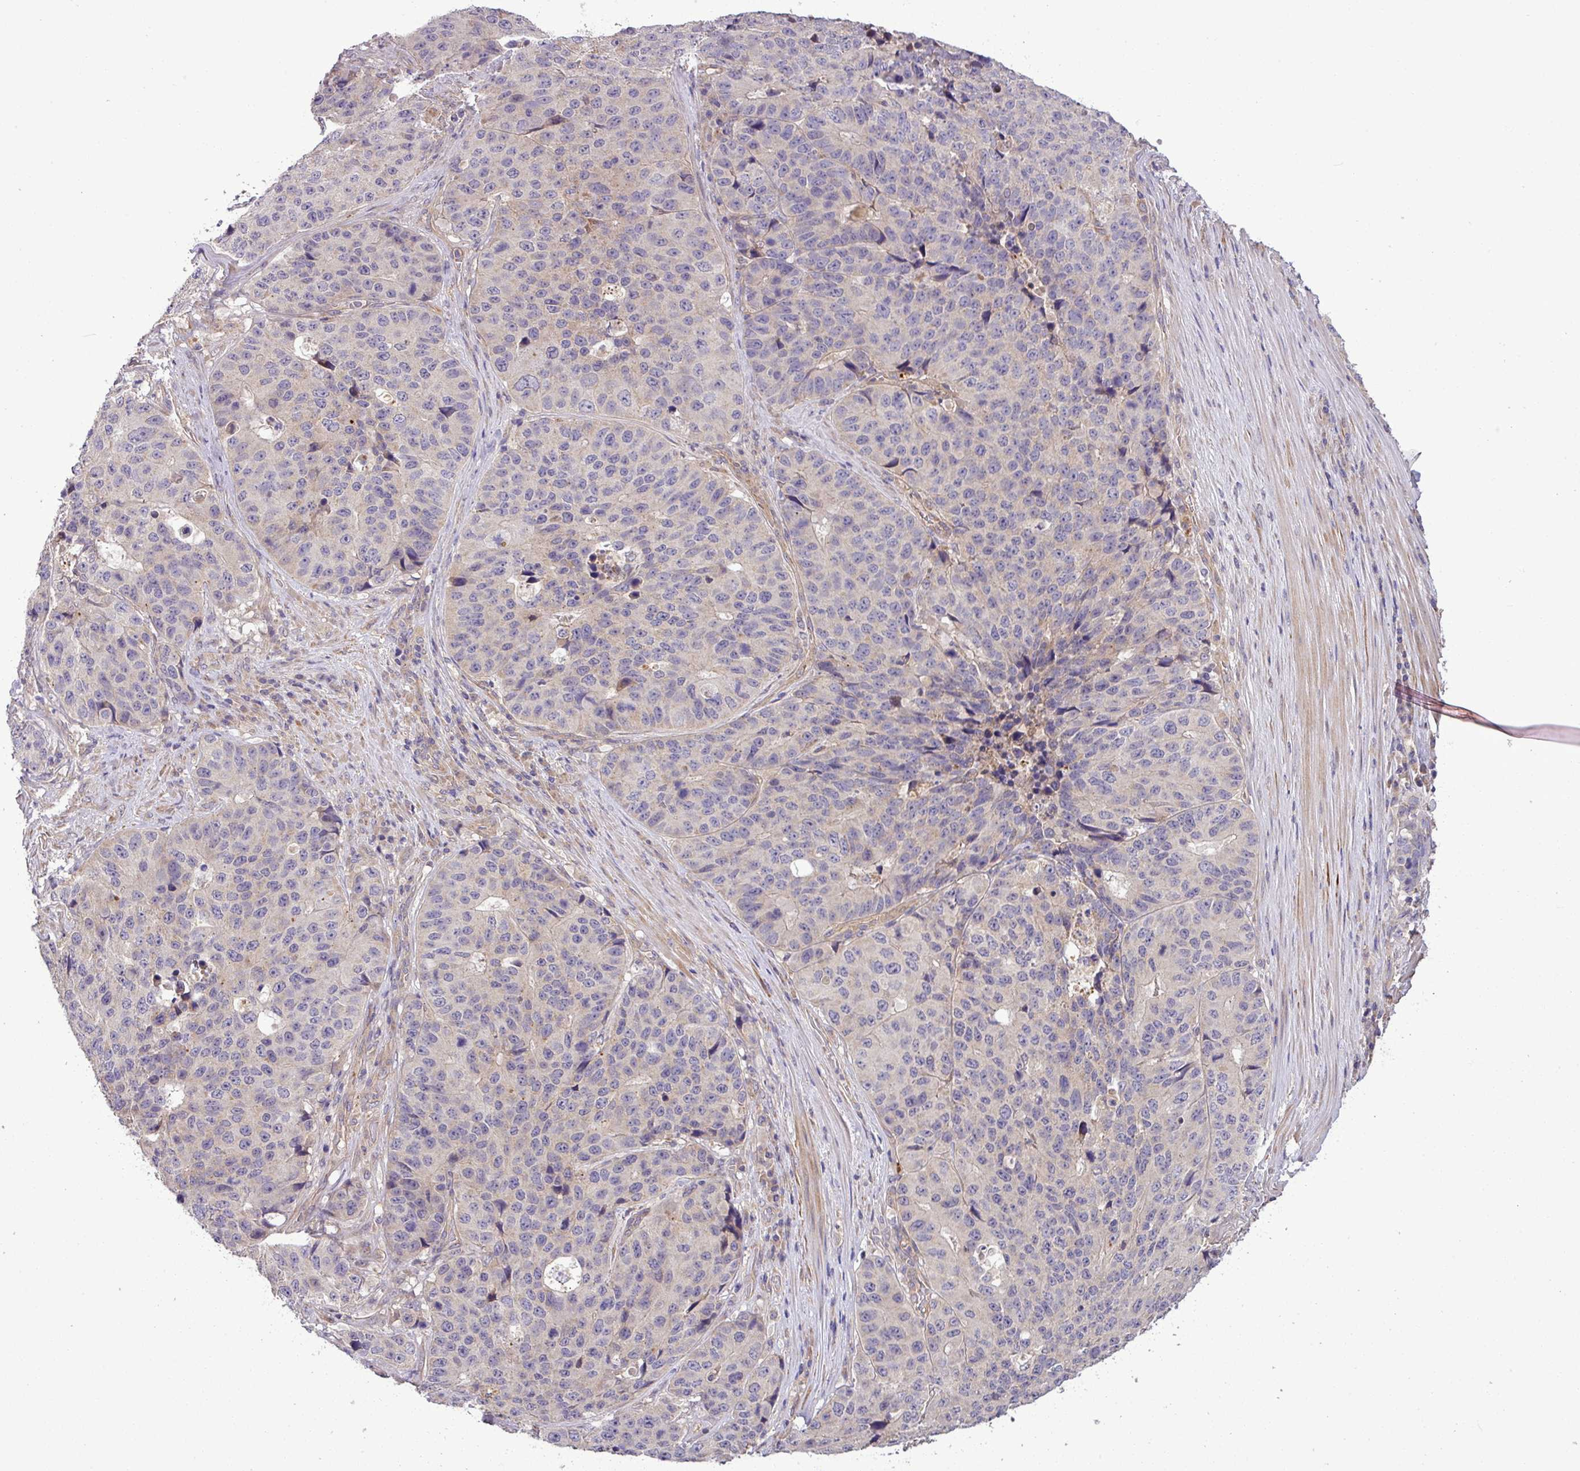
{"staining": {"intensity": "weak", "quantity": "<25%", "location": "cytoplasmic/membranous"}, "tissue": "stomach cancer", "cell_type": "Tumor cells", "image_type": "cancer", "snomed": [{"axis": "morphology", "description": "Adenocarcinoma, NOS"}, {"axis": "topography", "description": "Stomach"}], "caption": "This is an immunohistochemistry (IHC) photomicrograph of human stomach cancer. There is no staining in tumor cells.", "gene": "XIAP", "patient": {"sex": "male", "age": 71}}